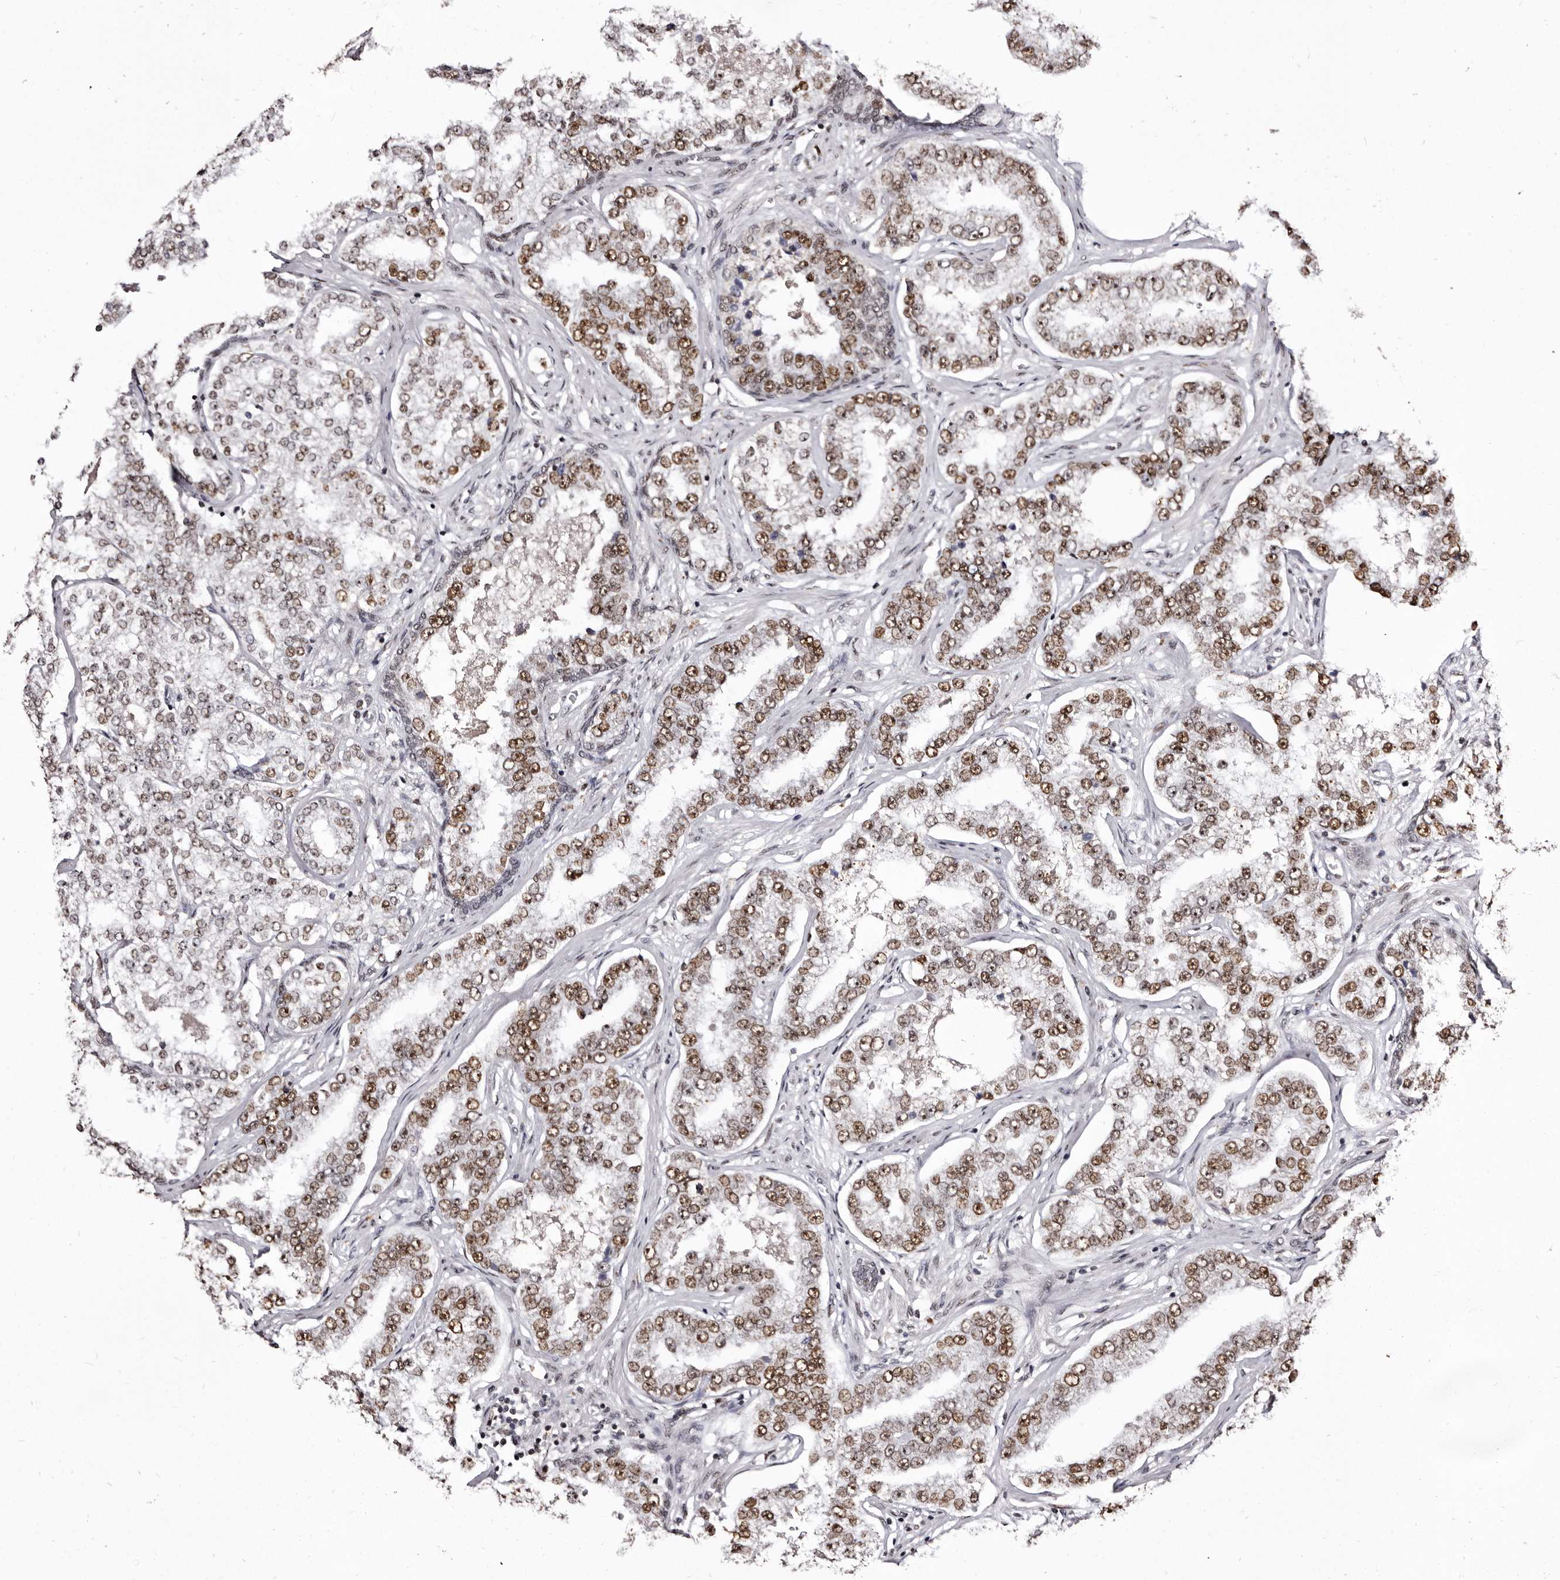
{"staining": {"intensity": "moderate", "quantity": ">75%", "location": "nuclear"}, "tissue": "prostate cancer", "cell_type": "Tumor cells", "image_type": "cancer", "snomed": [{"axis": "morphology", "description": "Normal tissue, NOS"}, {"axis": "morphology", "description": "Adenocarcinoma, High grade"}, {"axis": "topography", "description": "Prostate"}], "caption": "Prostate cancer (adenocarcinoma (high-grade)) stained with a brown dye demonstrates moderate nuclear positive positivity in approximately >75% of tumor cells.", "gene": "ANAPC11", "patient": {"sex": "male", "age": 83}}